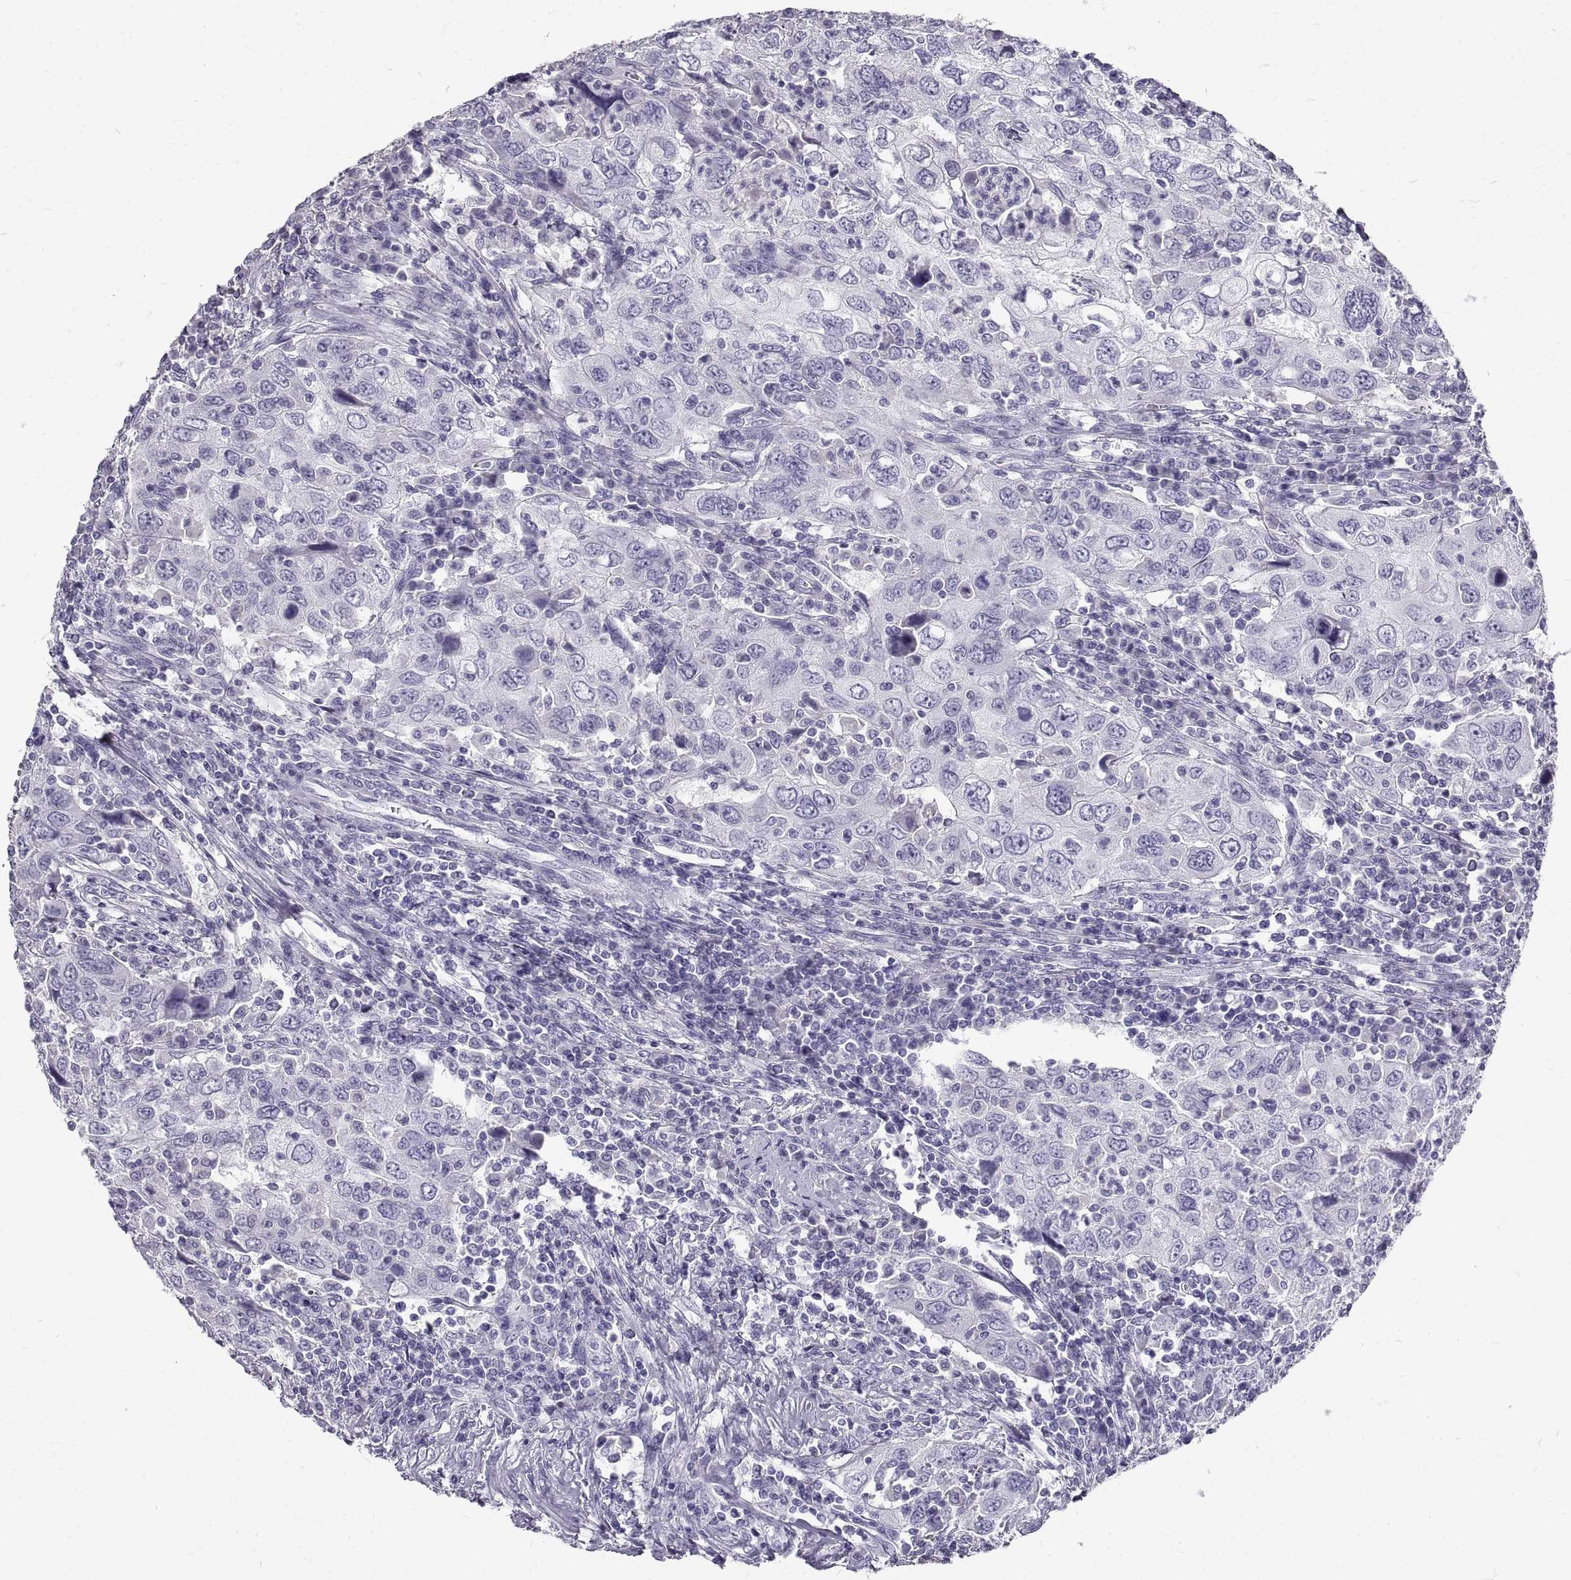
{"staining": {"intensity": "negative", "quantity": "none", "location": "none"}, "tissue": "urothelial cancer", "cell_type": "Tumor cells", "image_type": "cancer", "snomed": [{"axis": "morphology", "description": "Urothelial carcinoma, High grade"}, {"axis": "topography", "description": "Urinary bladder"}], "caption": "The histopathology image displays no staining of tumor cells in urothelial cancer.", "gene": "GNG12", "patient": {"sex": "male", "age": 76}}